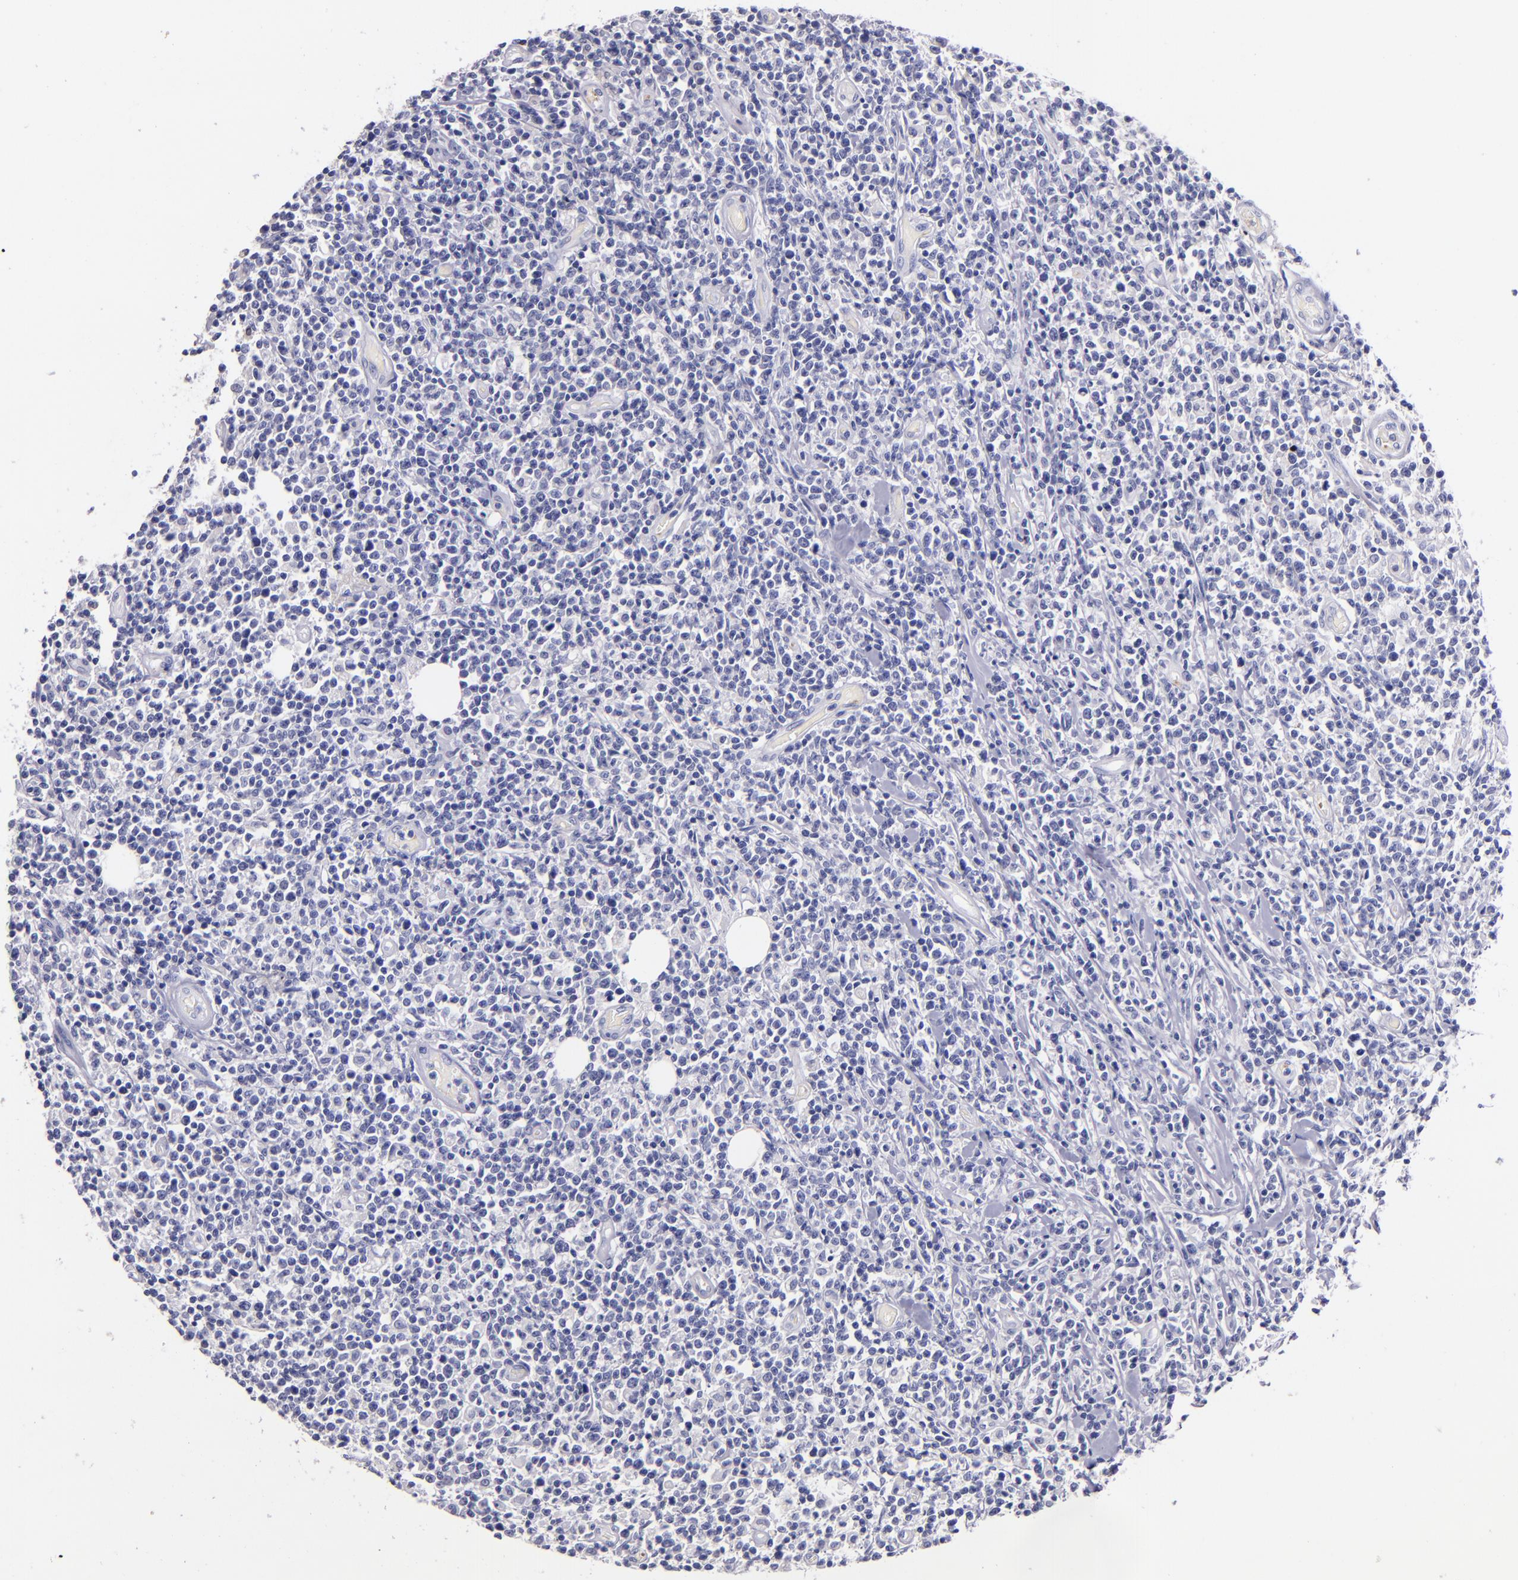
{"staining": {"intensity": "negative", "quantity": "none", "location": "none"}, "tissue": "lymphoma", "cell_type": "Tumor cells", "image_type": "cancer", "snomed": [{"axis": "morphology", "description": "Malignant lymphoma, non-Hodgkin's type, High grade"}, {"axis": "topography", "description": "Colon"}], "caption": "Immunohistochemistry image of lymphoma stained for a protein (brown), which demonstrates no staining in tumor cells.", "gene": "F13A1", "patient": {"sex": "male", "age": 82}}